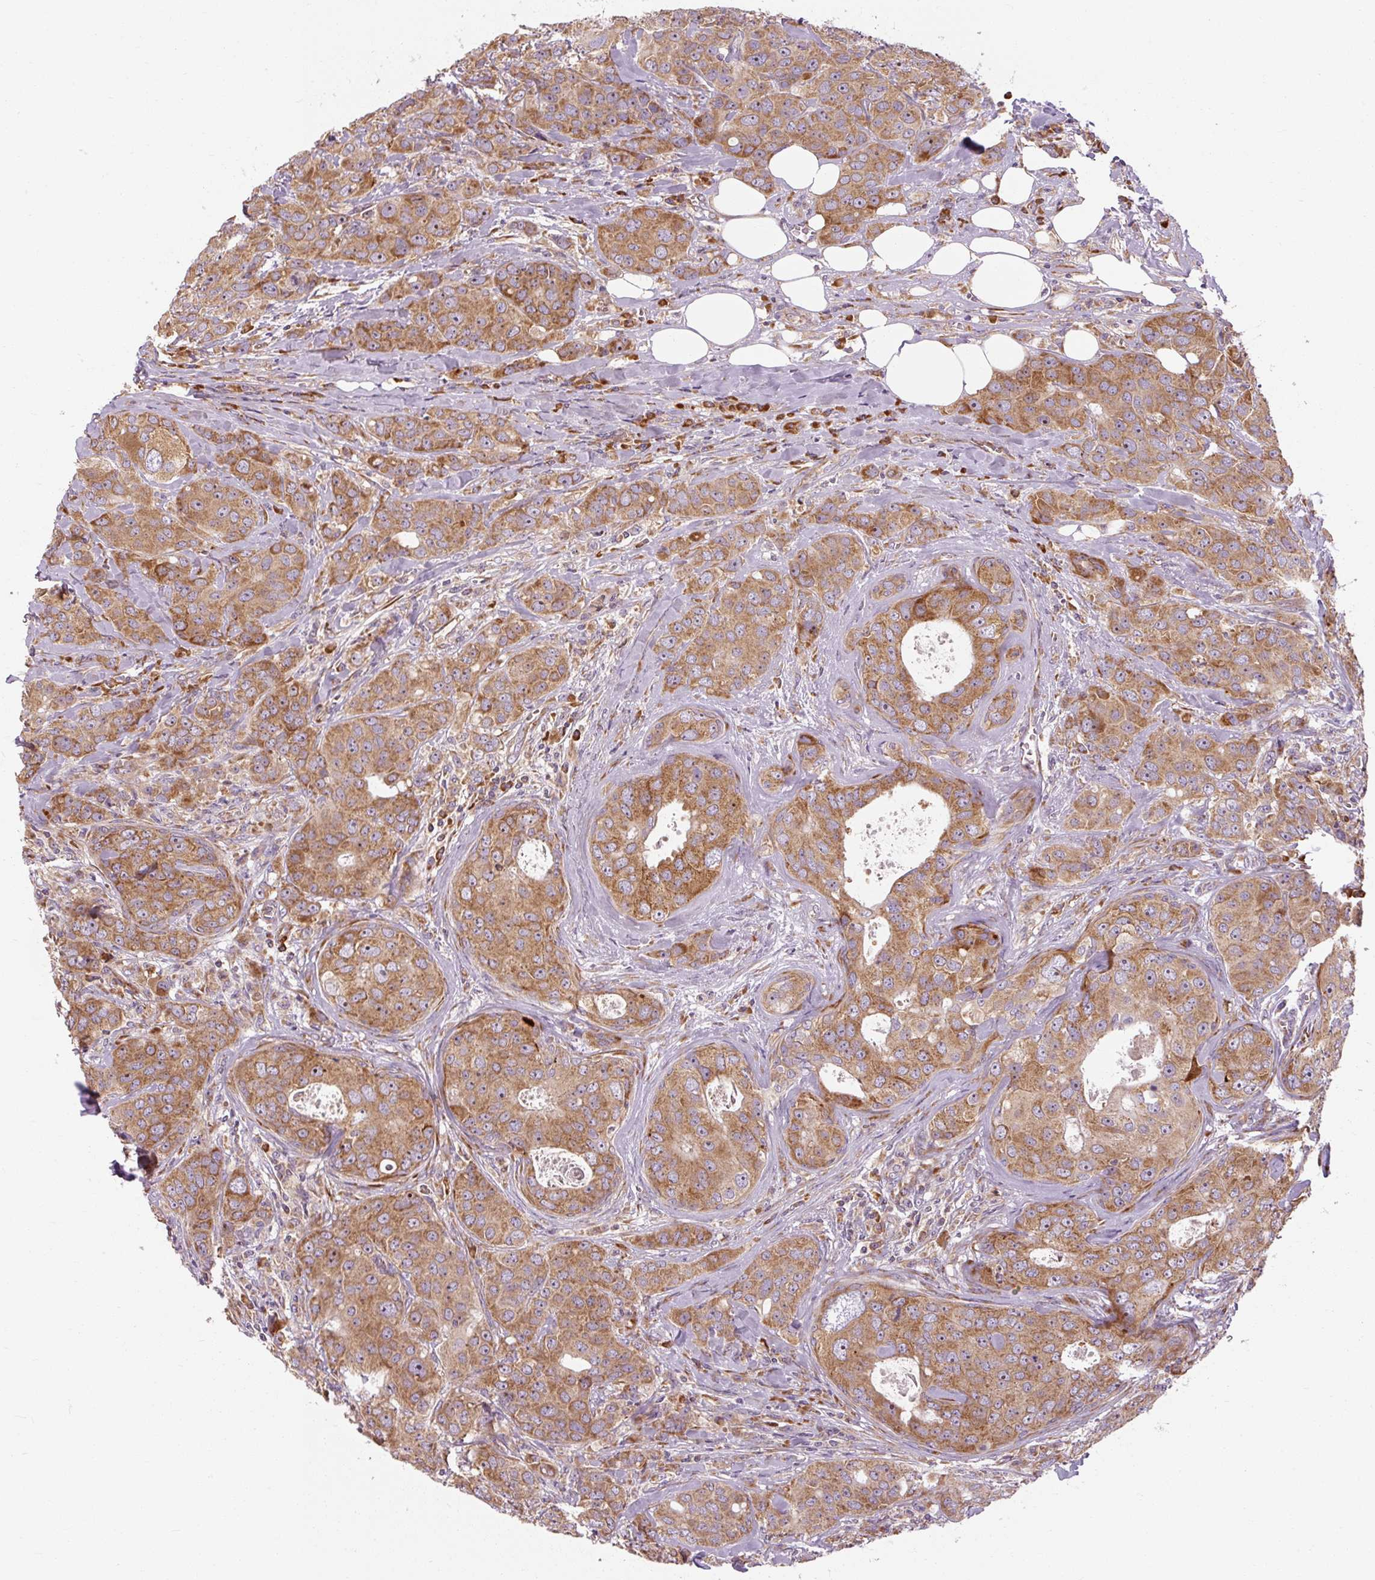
{"staining": {"intensity": "moderate", "quantity": ">75%", "location": "cytoplasmic/membranous"}, "tissue": "breast cancer", "cell_type": "Tumor cells", "image_type": "cancer", "snomed": [{"axis": "morphology", "description": "Duct carcinoma"}, {"axis": "topography", "description": "Breast"}], "caption": "The image displays a brown stain indicating the presence of a protein in the cytoplasmic/membranous of tumor cells in breast cancer (invasive ductal carcinoma). (DAB IHC with brightfield microscopy, high magnification).", "gene": "PRSS48", "patient": {"sex": "female", "age": 43}}